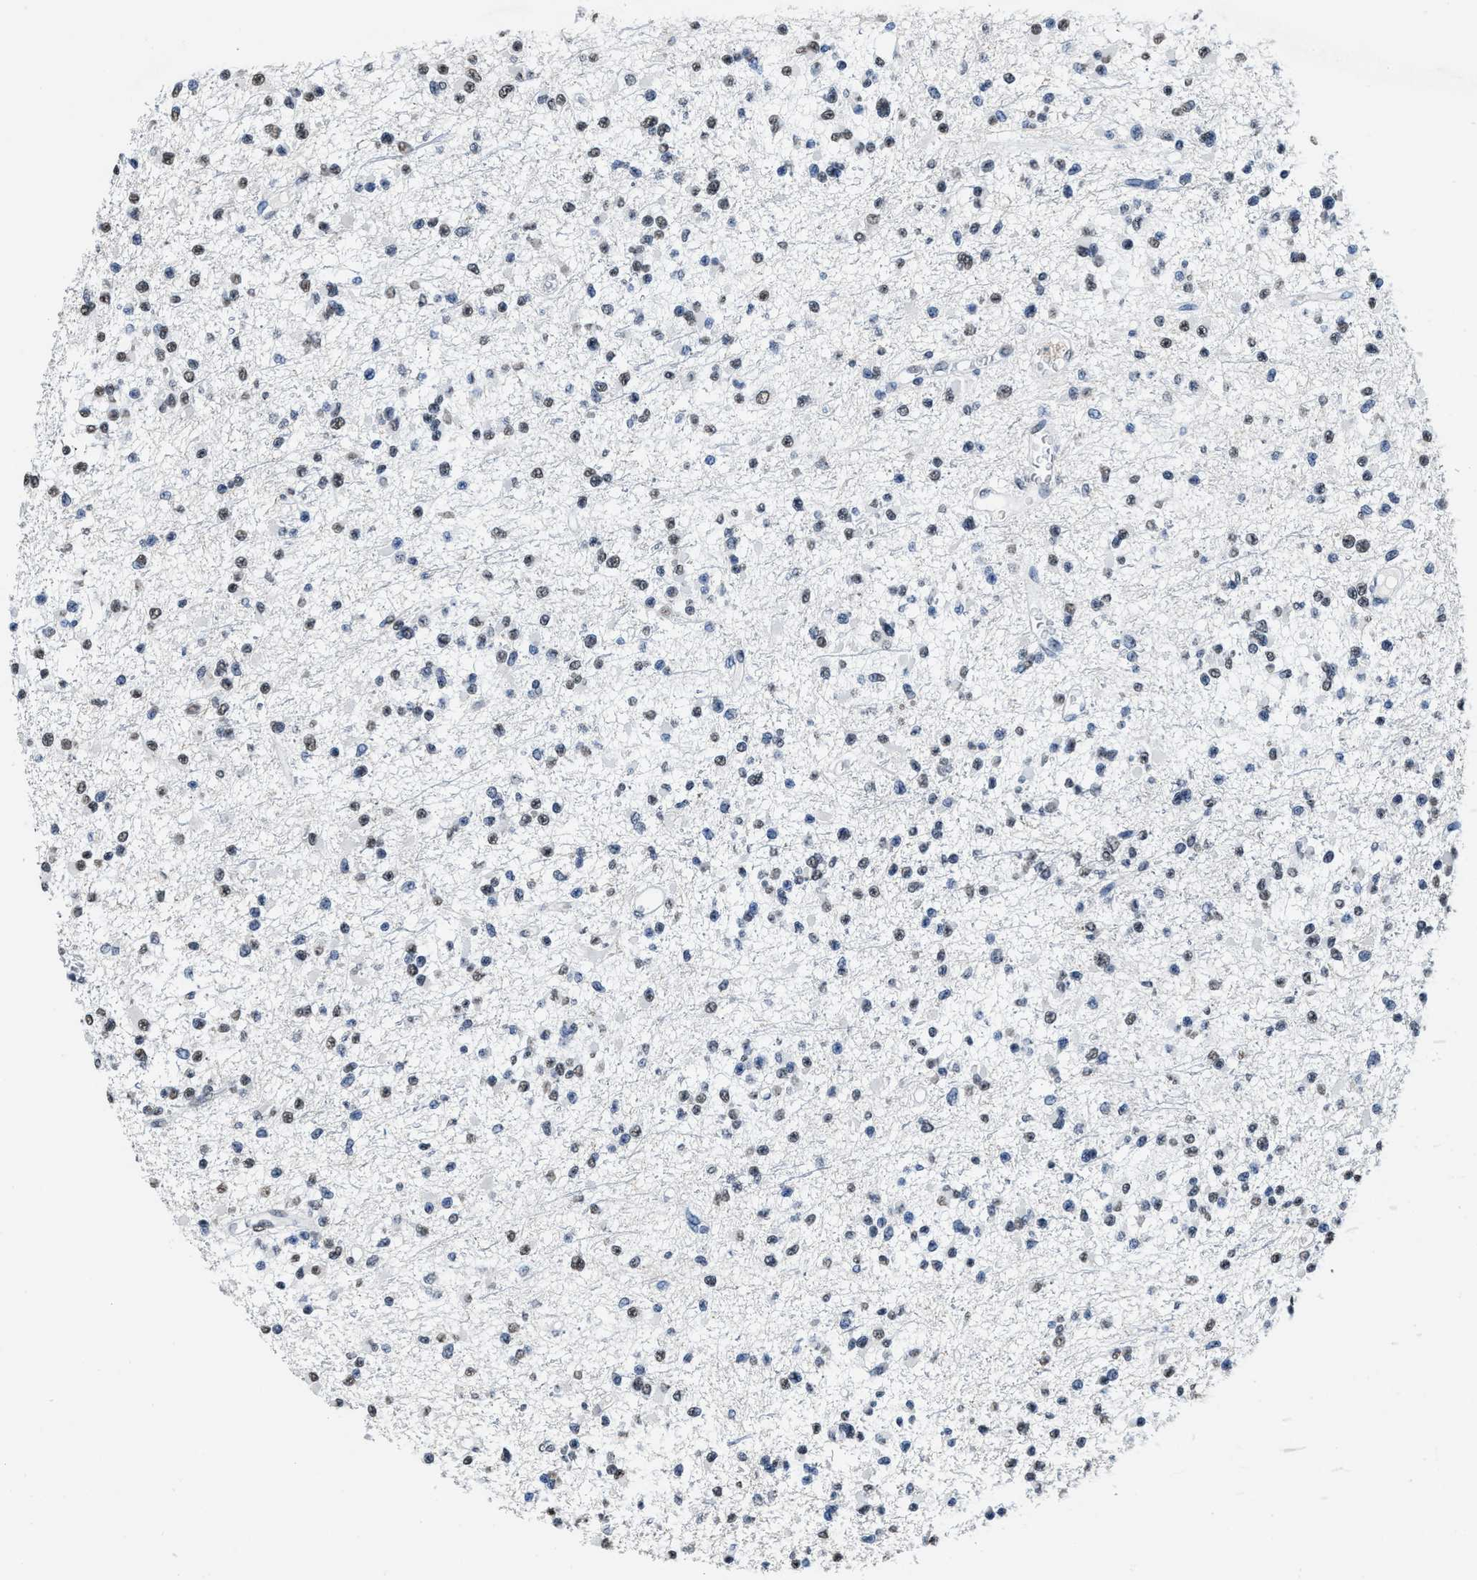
{"staining": {"intensity": "weak", "quantity": "25%-75%", "location": "nuclear"}, "tissue": "glioma", "cell_type": "Tumor cells", "image_type": "cancer", "snomed": [{"axis": "morphology", "description": "Glioma, malignant, Low grade"}, {"axis": "topography", "description": "Brain"}], "caption": "Immunohistochemical staining of malignant glioma (low-grade) demonstrates low levels of weak nuclear expression in approximately 25%-75% of tumor cells.", "gene": "SUPT16H", "patient": {"sex": "female", "age": 22}}